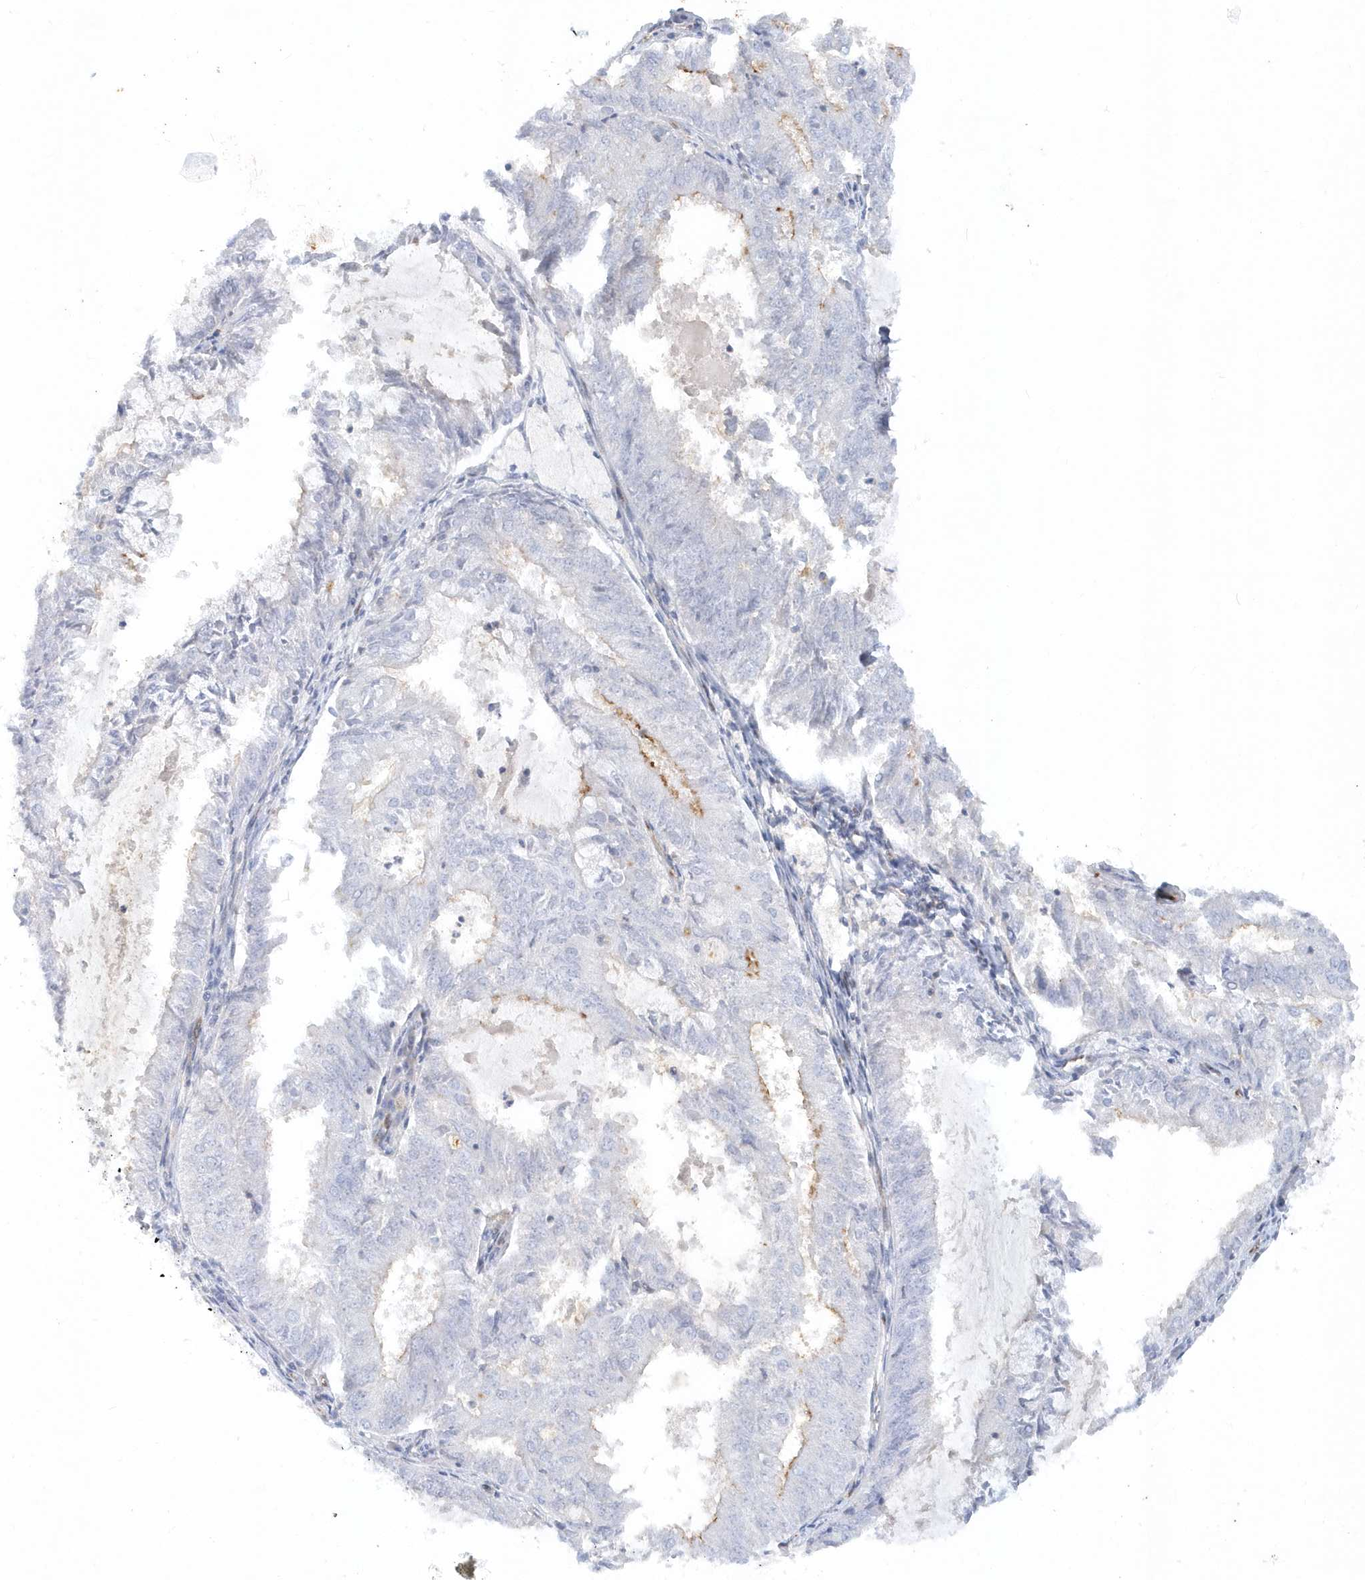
{"staining": {"intensity": "negative", "quantity": "none", "location": "none"}, "tissue": "endometrial cancer", "cell_type": "Tumor cells", "image_type": "cancer", "snomed": [{"axis": "morphology", "description": "Adenocarcinoma, NOS"}, {"axis": "topography", "description": "Endometrium"}], "caption": "Histopathology image shows no significant protein positivity in tumor cells of endometrial cancer.", "gene": "DNAH1", "patient": {"sex": "female", "age": 57}}